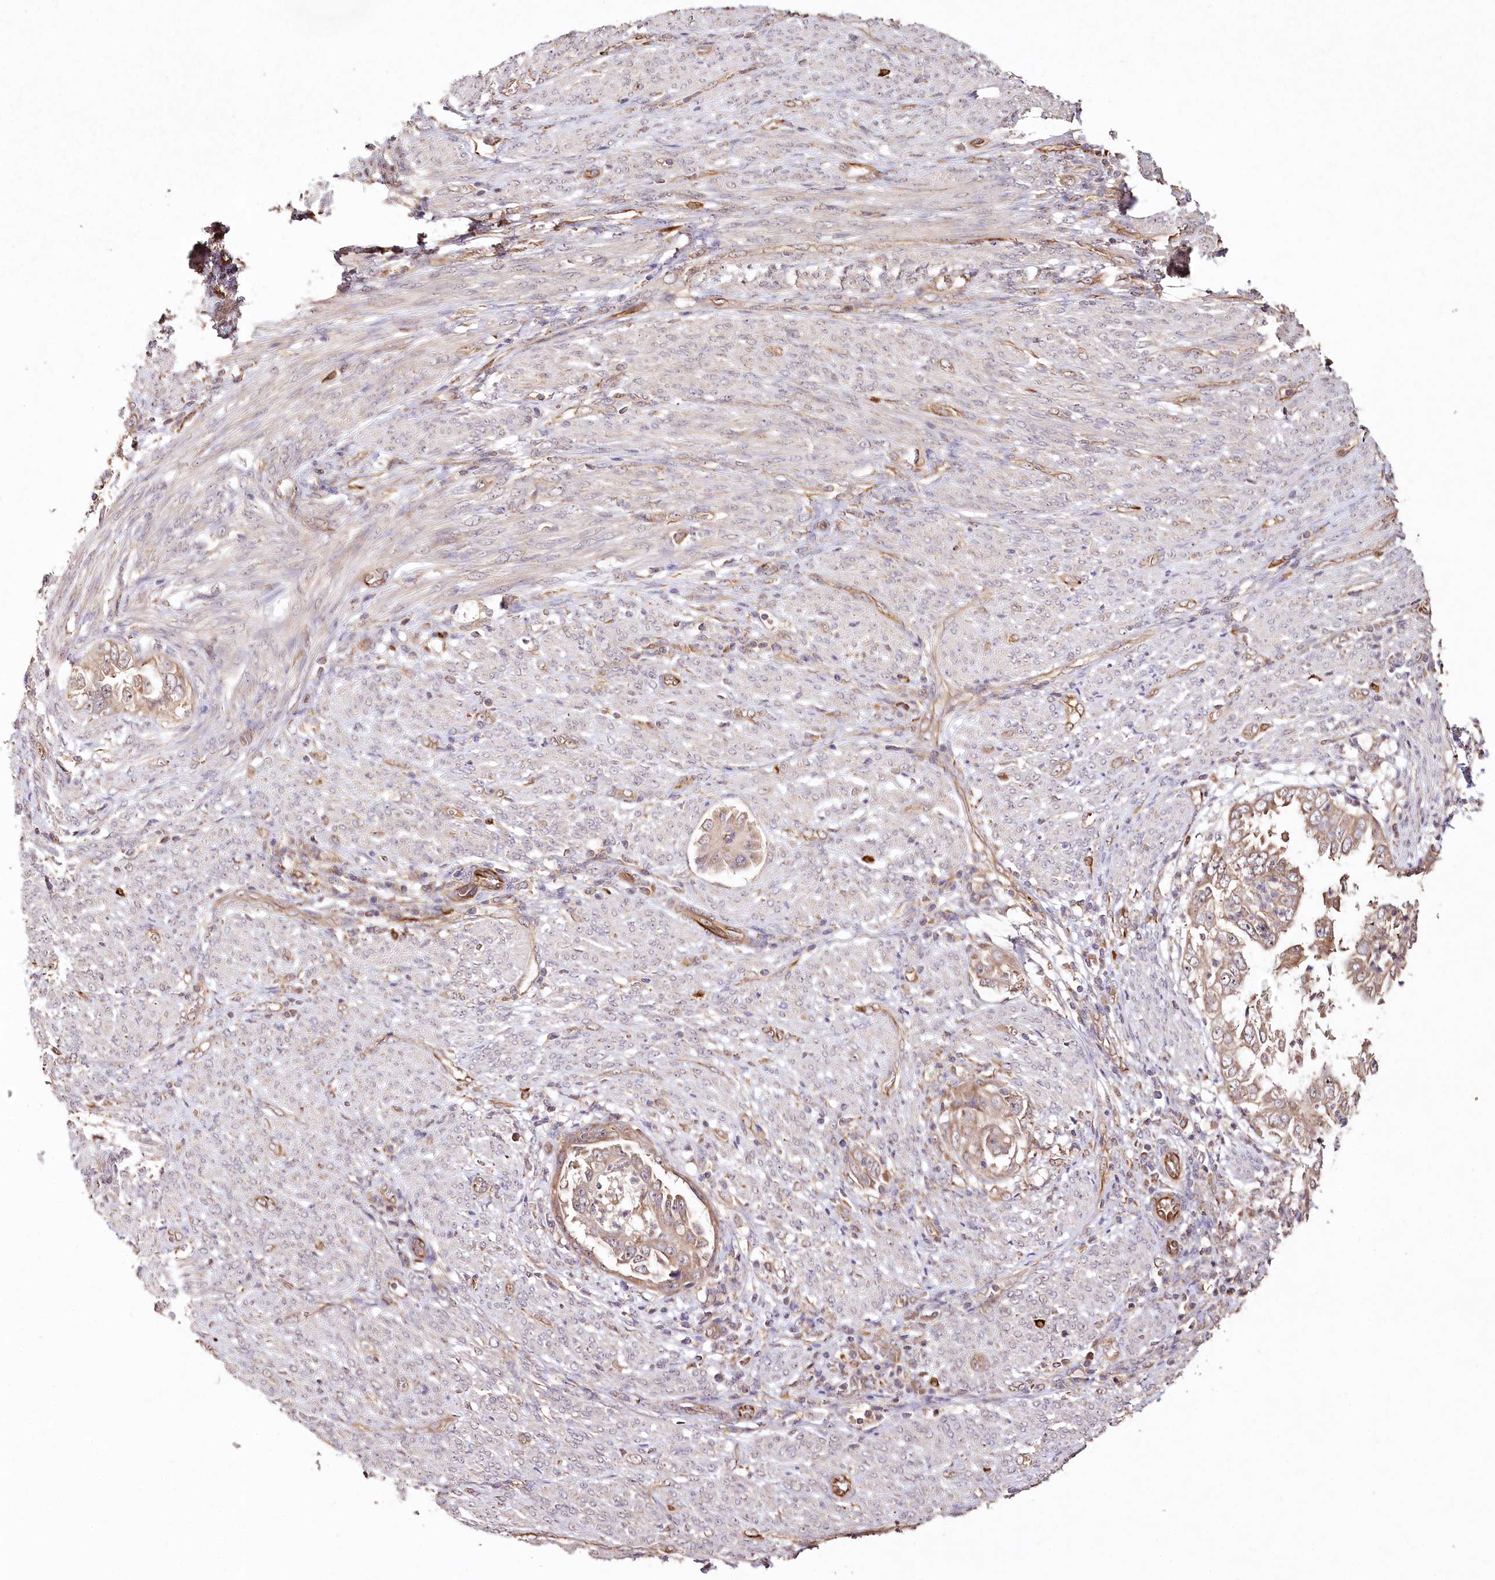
{"staining": {"intensity": "moderate", "quantity": ">75%", "location": "cytoplasmic/membranous"}, "tissue": "endometrial cancer", "cell_type": "Tumor cells", "image_type": "cancer", "snomed": [{"axis": "morphology", "description": "Adenocarcinoma, NOS"}, {"axis": "topography", "description": "Endometrium"}], "caption": "Protein expression by immunohistochemistry exhibits moderate cytoplasmic/membranous positivity in about >75% of tumor cells in endometrial adenocarcinoma. The protein is shown in brown color, while the nuclei are stained blue.", "gene": "DMXL1", "patient": {"sex": "female", "age": 85}}